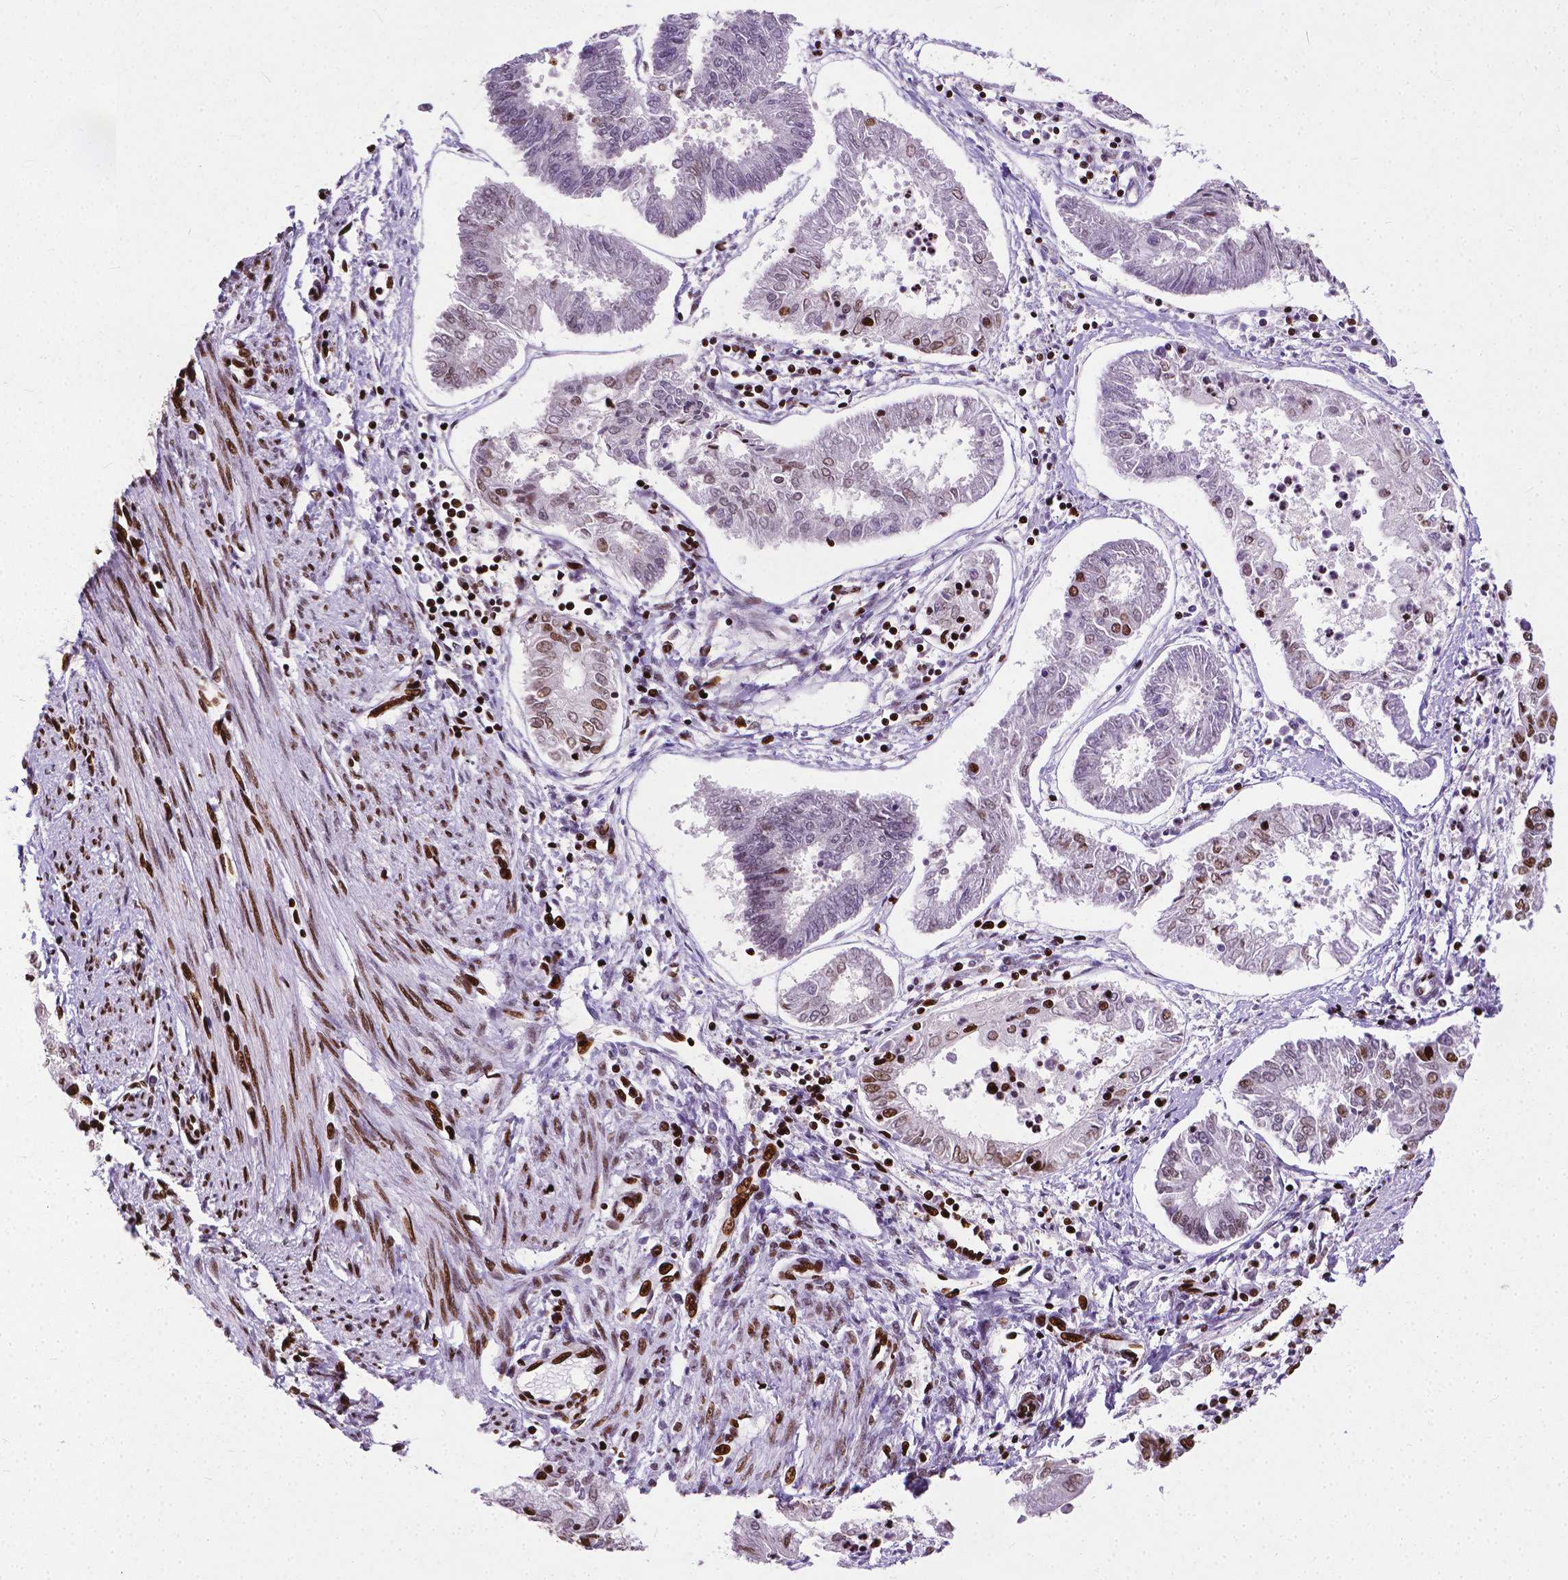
{"staining": {"intensity": "strong", "quantity": "25%-75%", "location": "nuclear"}, "tissue": "endometrial cancer", "cell_type": "Tumor cells", "image_type": "cancer", "snomed": [{"axis": "morphology", "description": "Adenocarcinoma, NOS"}, {"axis": "topography", "description": "Endometrium"}], "caption": "Brown immunohistochemical staining in human endometrial cancer shows strong nuclear expression in about 25%-75% of tumor cells.", "gene": "SMIM5", "patient": {"sex": "female", "age": 68}}